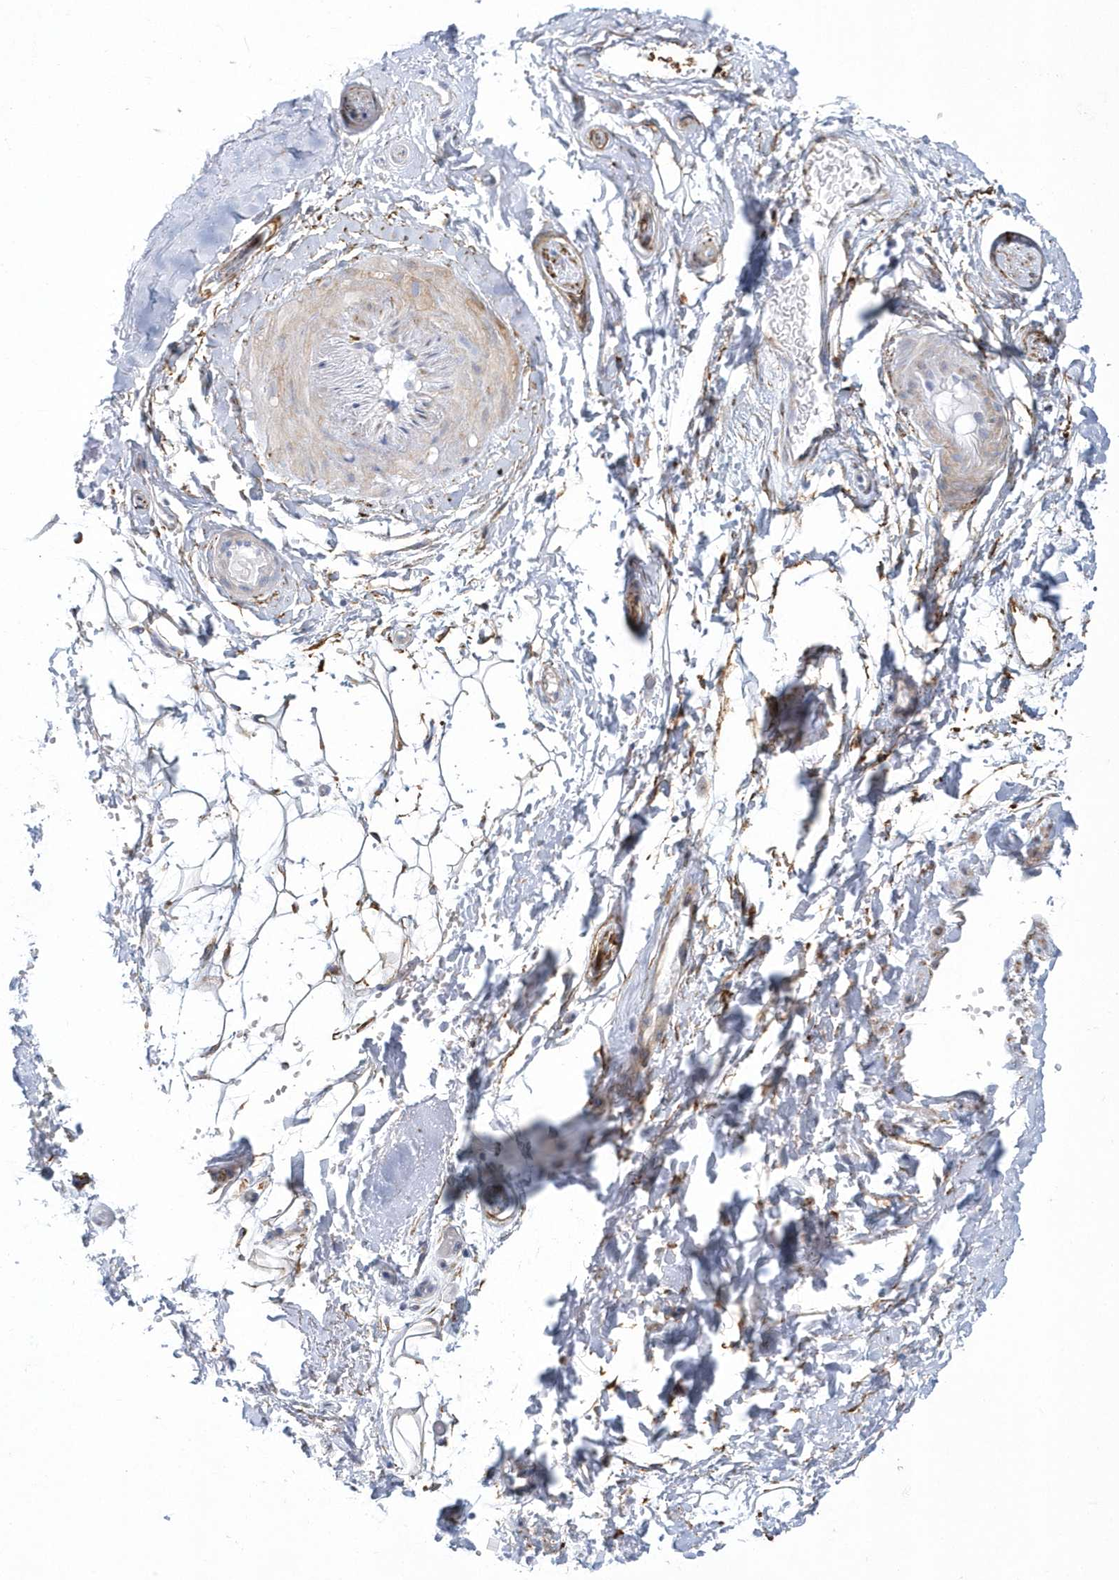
{"staining": {"intensity": "moderate", "quantity": "<25%", "location": "cytoplasmic/membranous"}, "tissue": "adipose tissue", "cell_type": "Adipocytes", "image_type": "normal", "snomed": [{"axis": "morphology", "description": "Normal tissue, NOS"}, {"axis": "morphology", "description": "Basal cell carcinoma"}, {"axis": "topography", "description": "Skin"}], "caption": "Immunohistochemical staining of unremarkable human adipose tissue reveals <25% levels of moderate cytoplasmic/membranous protein positivity in about <25% of adipocytes.", "gene": "WDR27", "patient": {"sex": "female", "age": 89}}